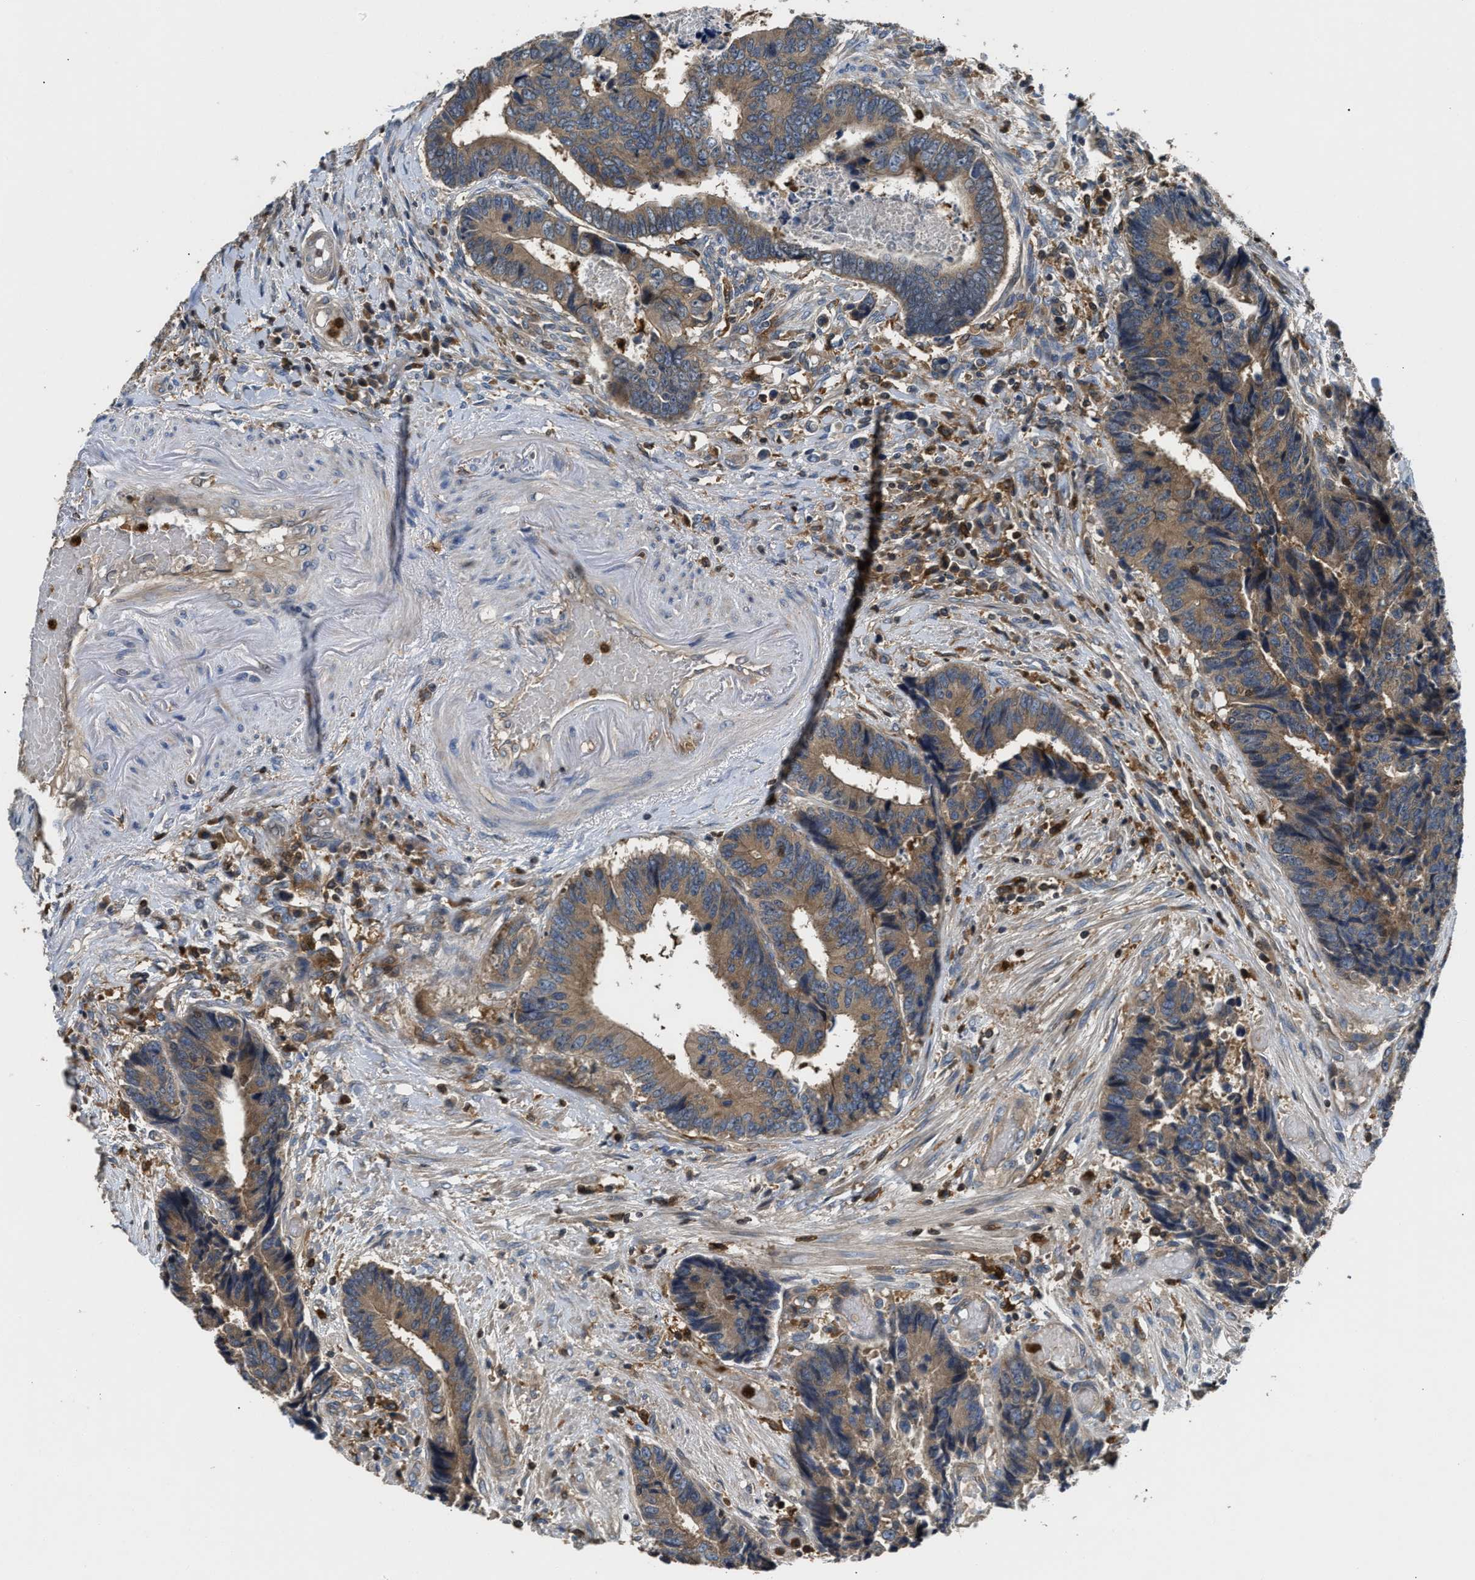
{"staining": {"intensity": "weak", "quantity": ">75%", "location": "cytoplasmic/membranous"}, "tissue": "colorectal cancer", "cell_type": "Tumor cells", "image_type": "cancer", "snomed": [{"axis": "morphology", "description": "Adenocarcinoma, NOS"}, {"axis": "topography", "description": "Rectum"}], "caption": "Immunohistochemistry micrograph of colorectal cancer stained for a protein (brown), which reveals low levels of weak cytoplasmic/membranous staining in about >75% of tumor cells.", "gene": "OSTF1", "patient": {"sex": "male", "age": 84}}